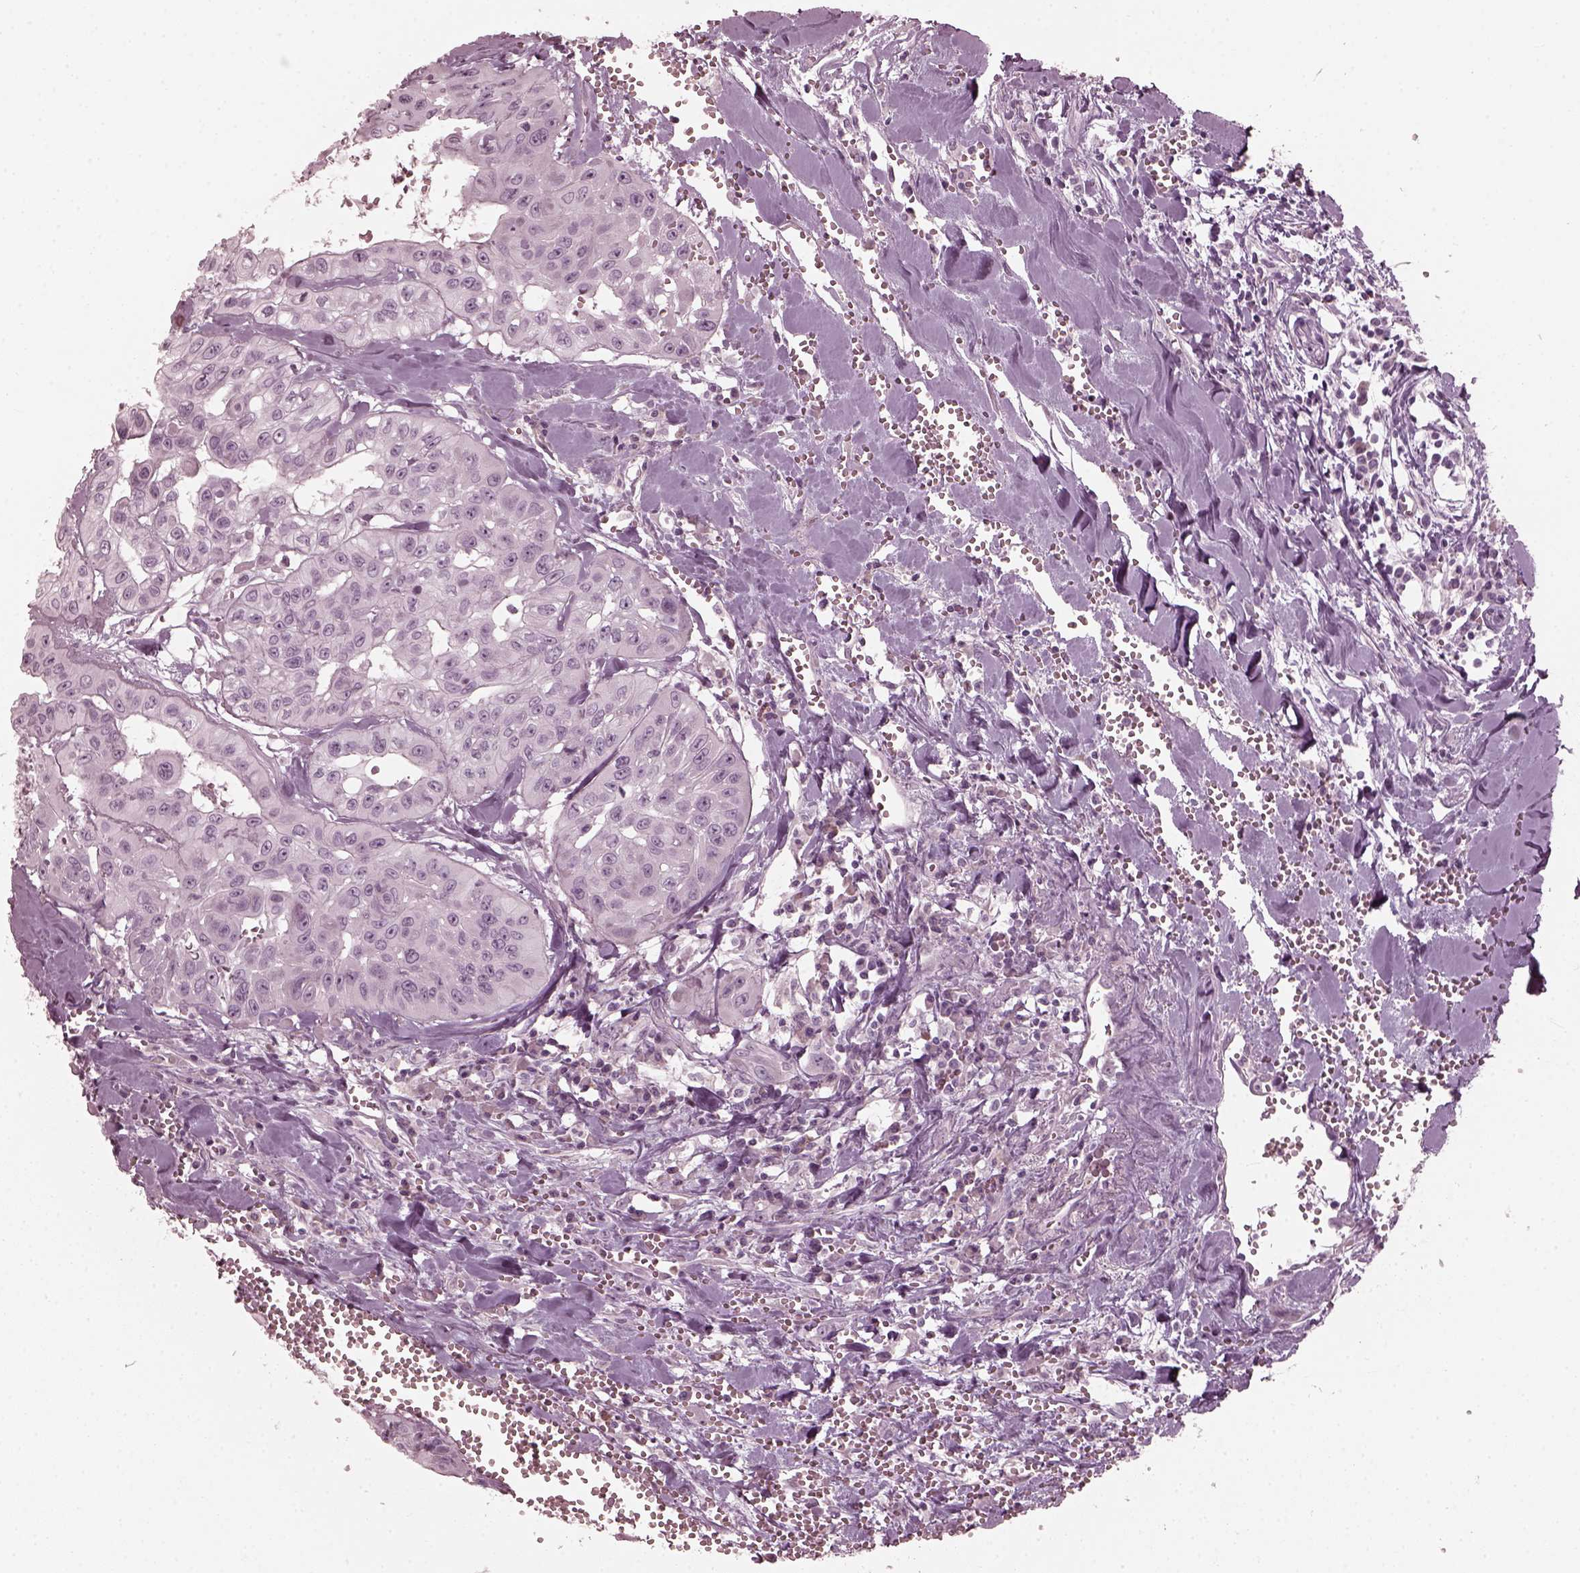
{"staining": {"intensity": "negative", "quantity": "none", "location": "none"}, "tissue": "head and neck cancer", "cell_type": "Tumor cells", "image_type": "cancer", "snomed": [{"axis": "morphology", "description": "Adenocarcinoma, NOS"}, {"axis": "topography", "description": "Head-Neck"}], "caption": "High power microscopy photomicrograph of an IHC micrograph of head and neck cancer (adenocarcinoma), revealing no significant expression in tumor cells.", "gene": "SAXO2", "patient": {"sex": "male", "age": 73}}